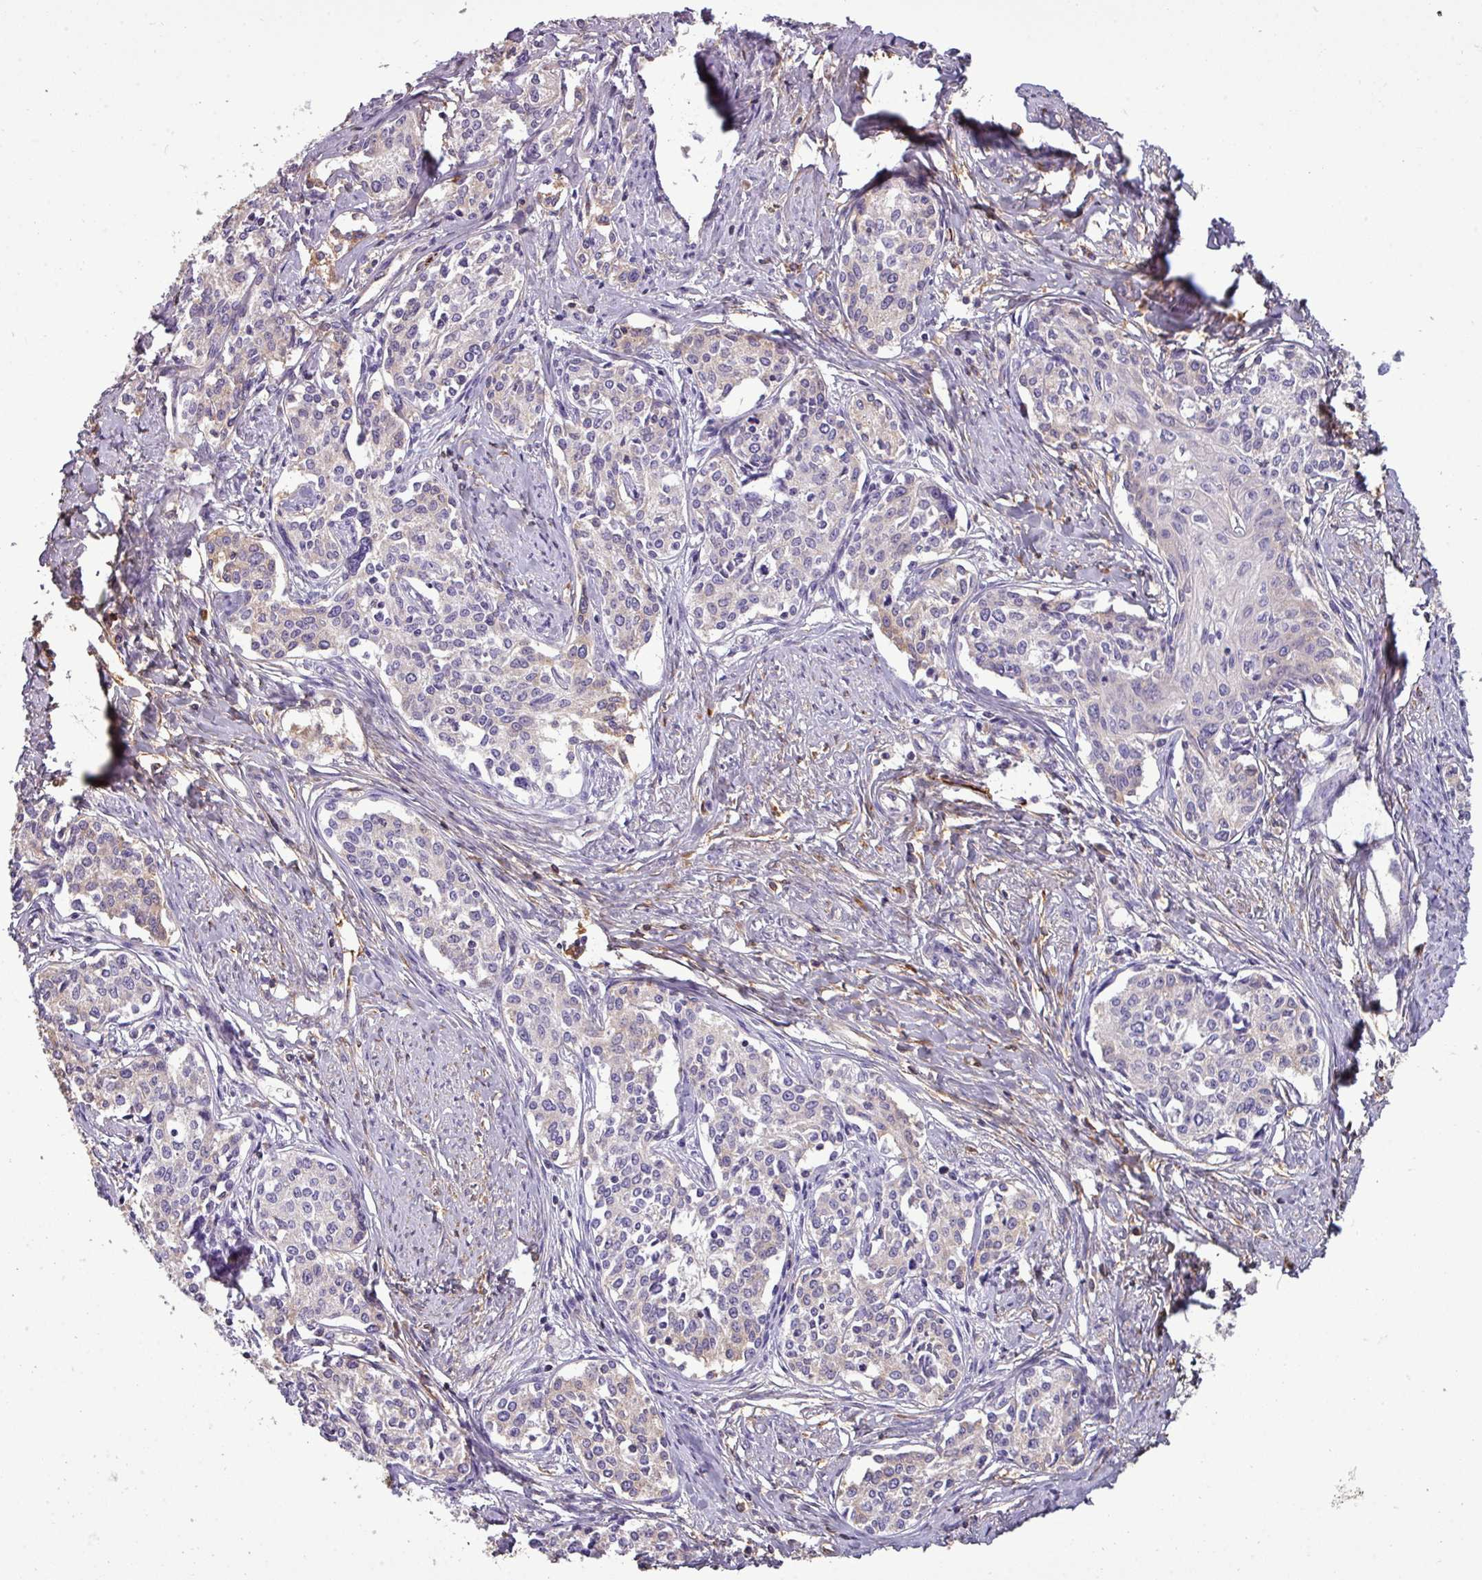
{"staining": {"intensity": "negative", "quantity": "none", "location": "none"}, "tissue": "cervical cancer", "cell_type": "Tumor cells", "image_type": "cancer", "snomed": [{"axis": "morphology", "description": "Squamous cell carcinoma, NOS"}, {"axis": "morphology", "description": "Adenocarcinoma, NOS"}, {"axis": "topography", "description": "Cervix"}], "caption": "DAB immunohistochemical staining of human cervical cancer (adenocarcinoma) displays no significant staining in tumor cells.", "gene": "DNAAF9", "patient": {"sex": "female", "age": 52}}